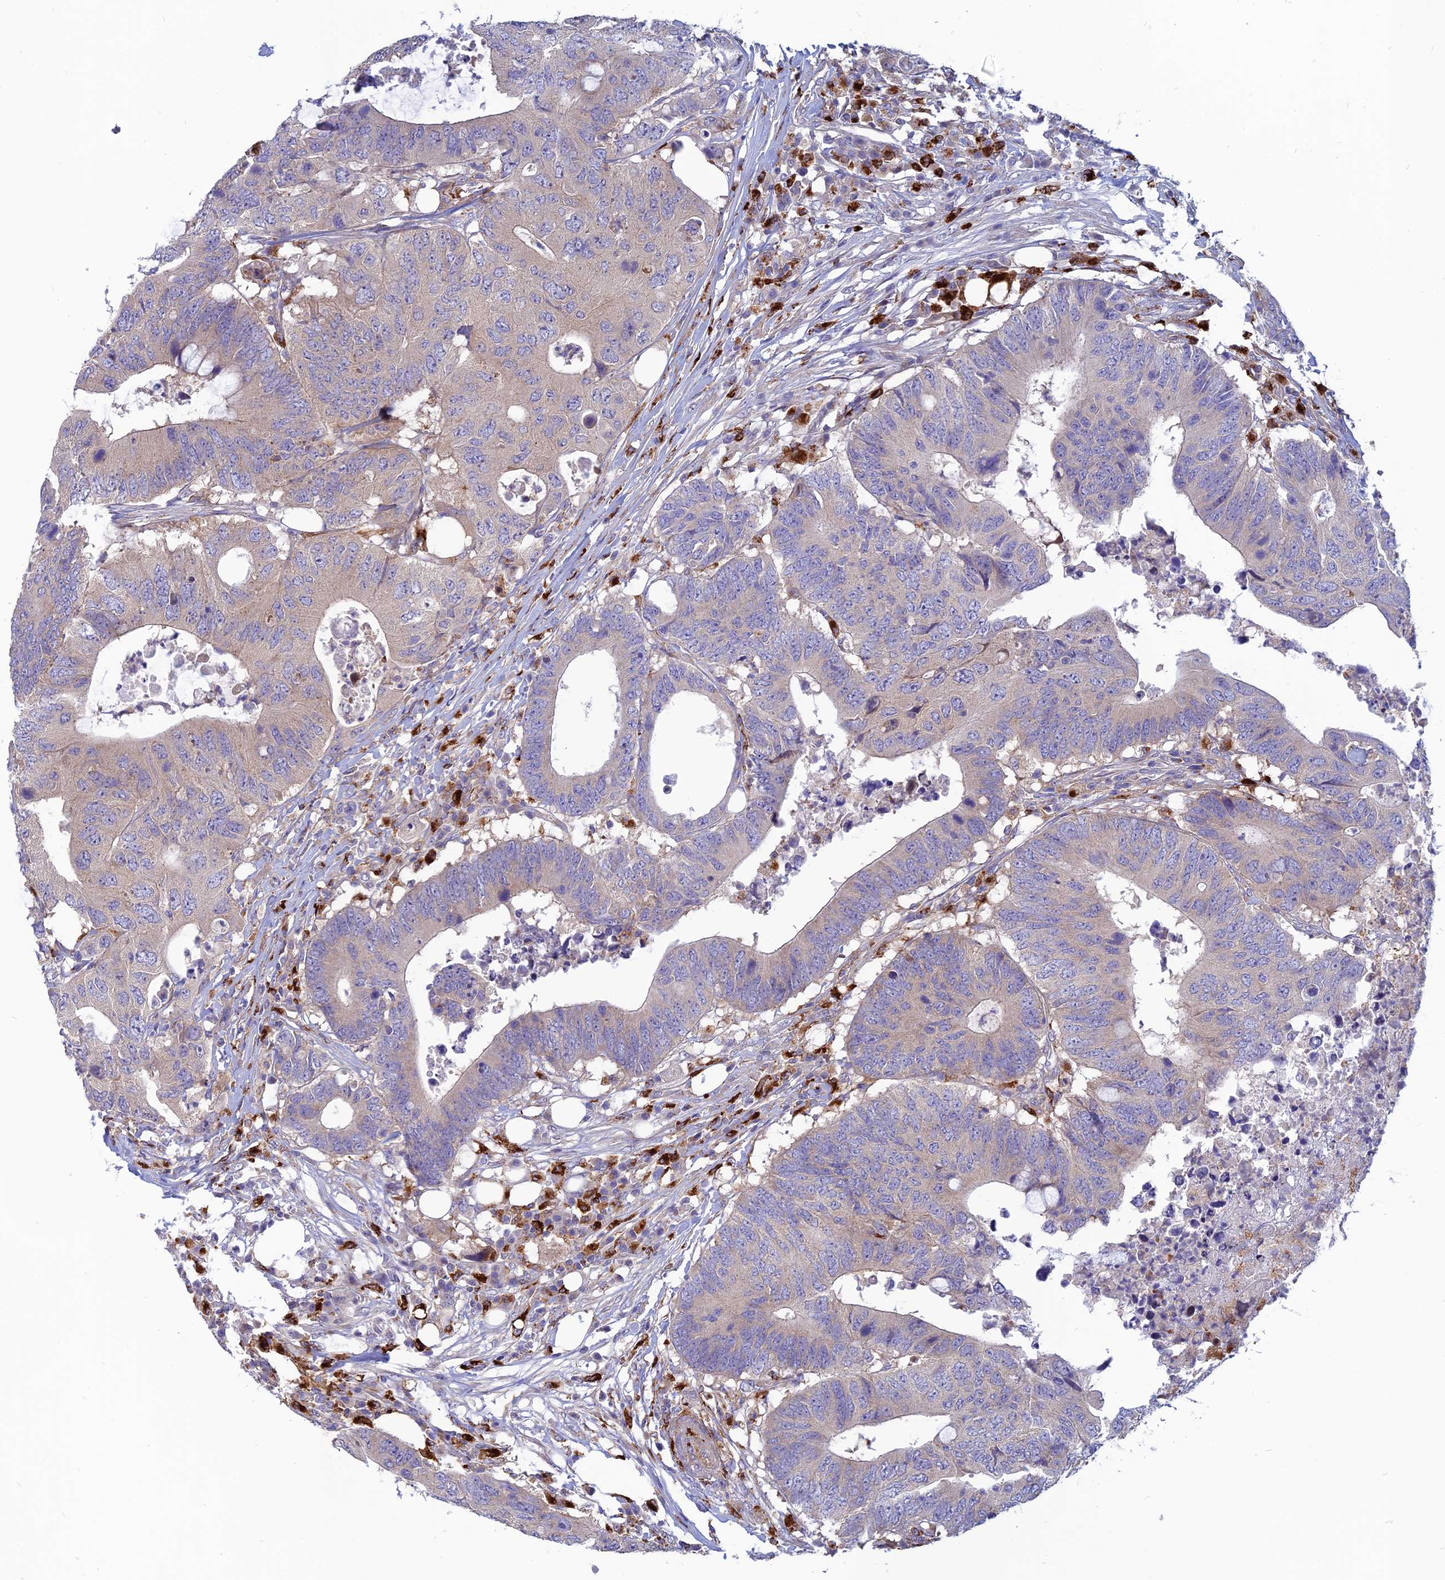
{"staining": {"intensity": "weak", "quantity": "<25%", "location": "cytoplasmic/membranous"}, "tissue": "colorectal cancer", "cell_type": "Tumor cells", "image_type": "cancer", "snomed": [{"axis": "morphology", "description": "Adenocarcinoma, NOS"}, {"axis": "topography", "description": "Colon"}], "caption": "This is an immunohistochemistry (IHC) image of human colorectal adenocarcinoma. There is no expression in tumor cells.", "gene": "PHKA2", "patient": {"sex": "male", "age": 71}}